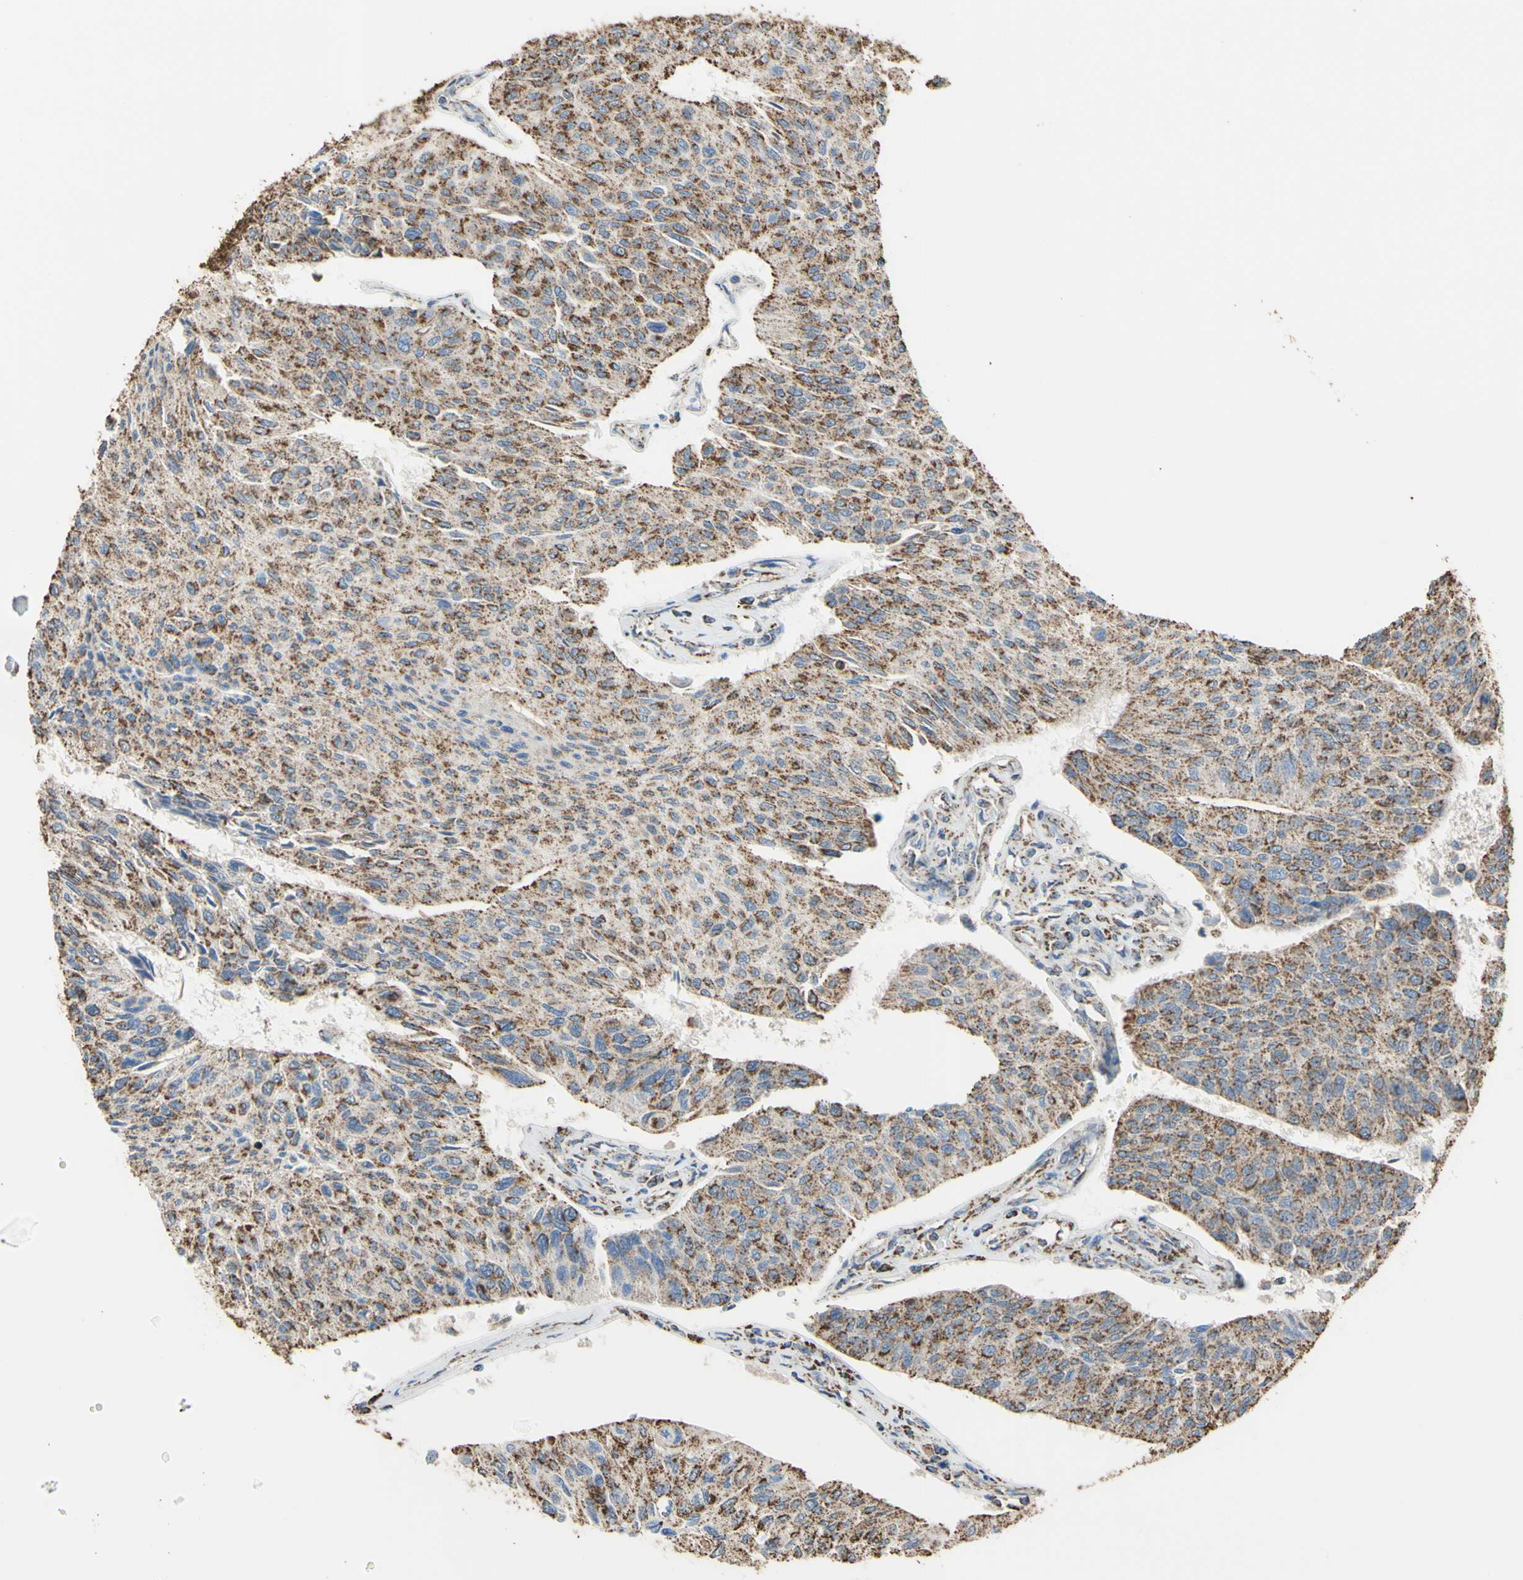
{"staining": {"intensity": "moderate", "quantity": ">75%", "location": "cytoplasmic/membranous"}, "tissue": "urothelial cancer", "cell_type": "Tumor cells", "image_type": "cancer", "snomed": [{"axis": "morphology", "description": "Urothelial carcinoma, High grade"}, {"axis": "topography", "description": "Urinary bladder"}], "caption": "Immunohistochemical staining of high-grade urothelial carcinoma displays medium levels of moderate cytoplasmic/membranous expression in about >75% of tumor cells. (DAB IHC, brown staining for protein, blue staining for nuclei).", "gene": "CMKLR2", "patient": {"sex": "male", "age": 66}}